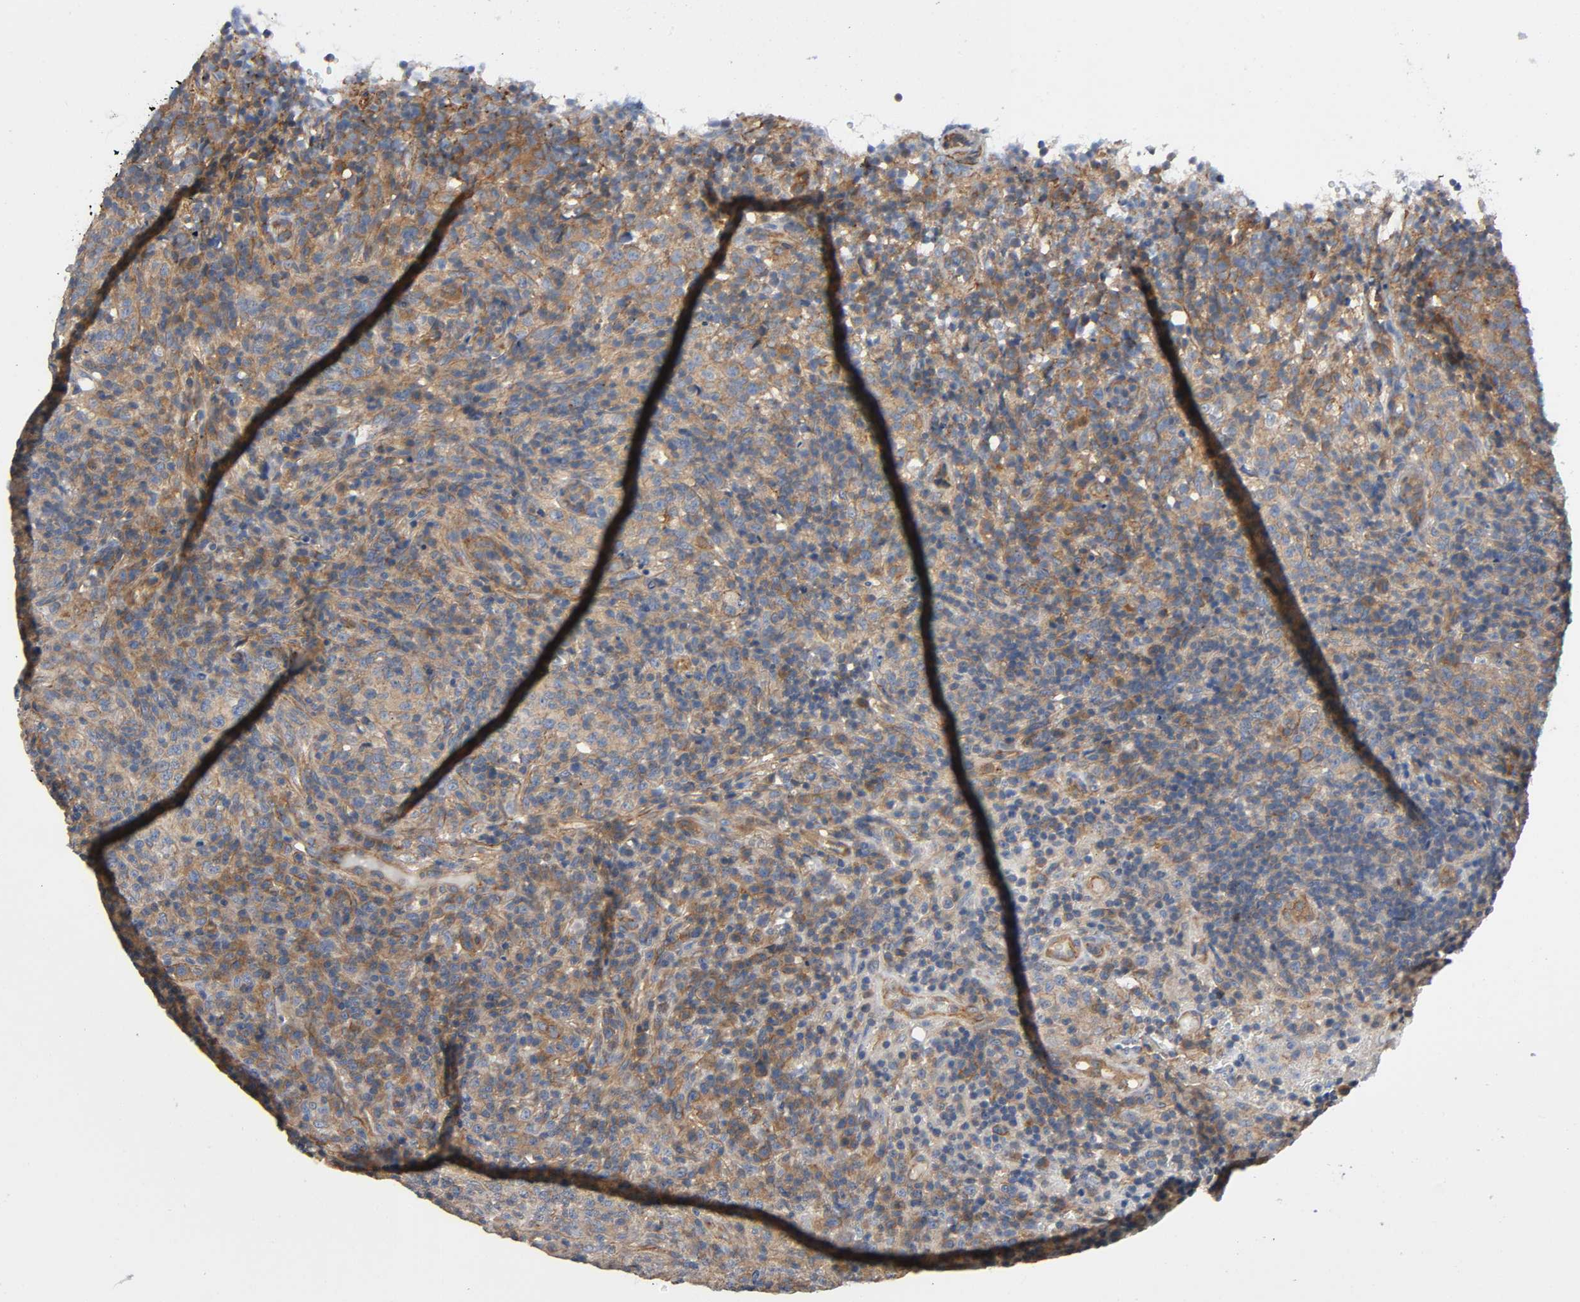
{"staining": {"intensity": "moderate", "quantity": ">75%", "location": "cytoplasmic/membranous"}, "tissue": "lymphoma", "cell_type": "Tumor cells", "image_type": "cancer", "snomed": [{"axis": "morphology", "description": "Malignant lymphoma, non-Hodgkin's type, High grade"}, {"axis": "topography", "description": "Lymph node"}], "caption": "Lymphoma stained with DAB (3,3'-diaminobenzidine) immunohistochemistry demonstrates medium levels of moderate cytoplasmic/membranous staining in about >75% of tumor cells.", "gene": "MARS1", "patient": {"sex": "female", "age": 76}}